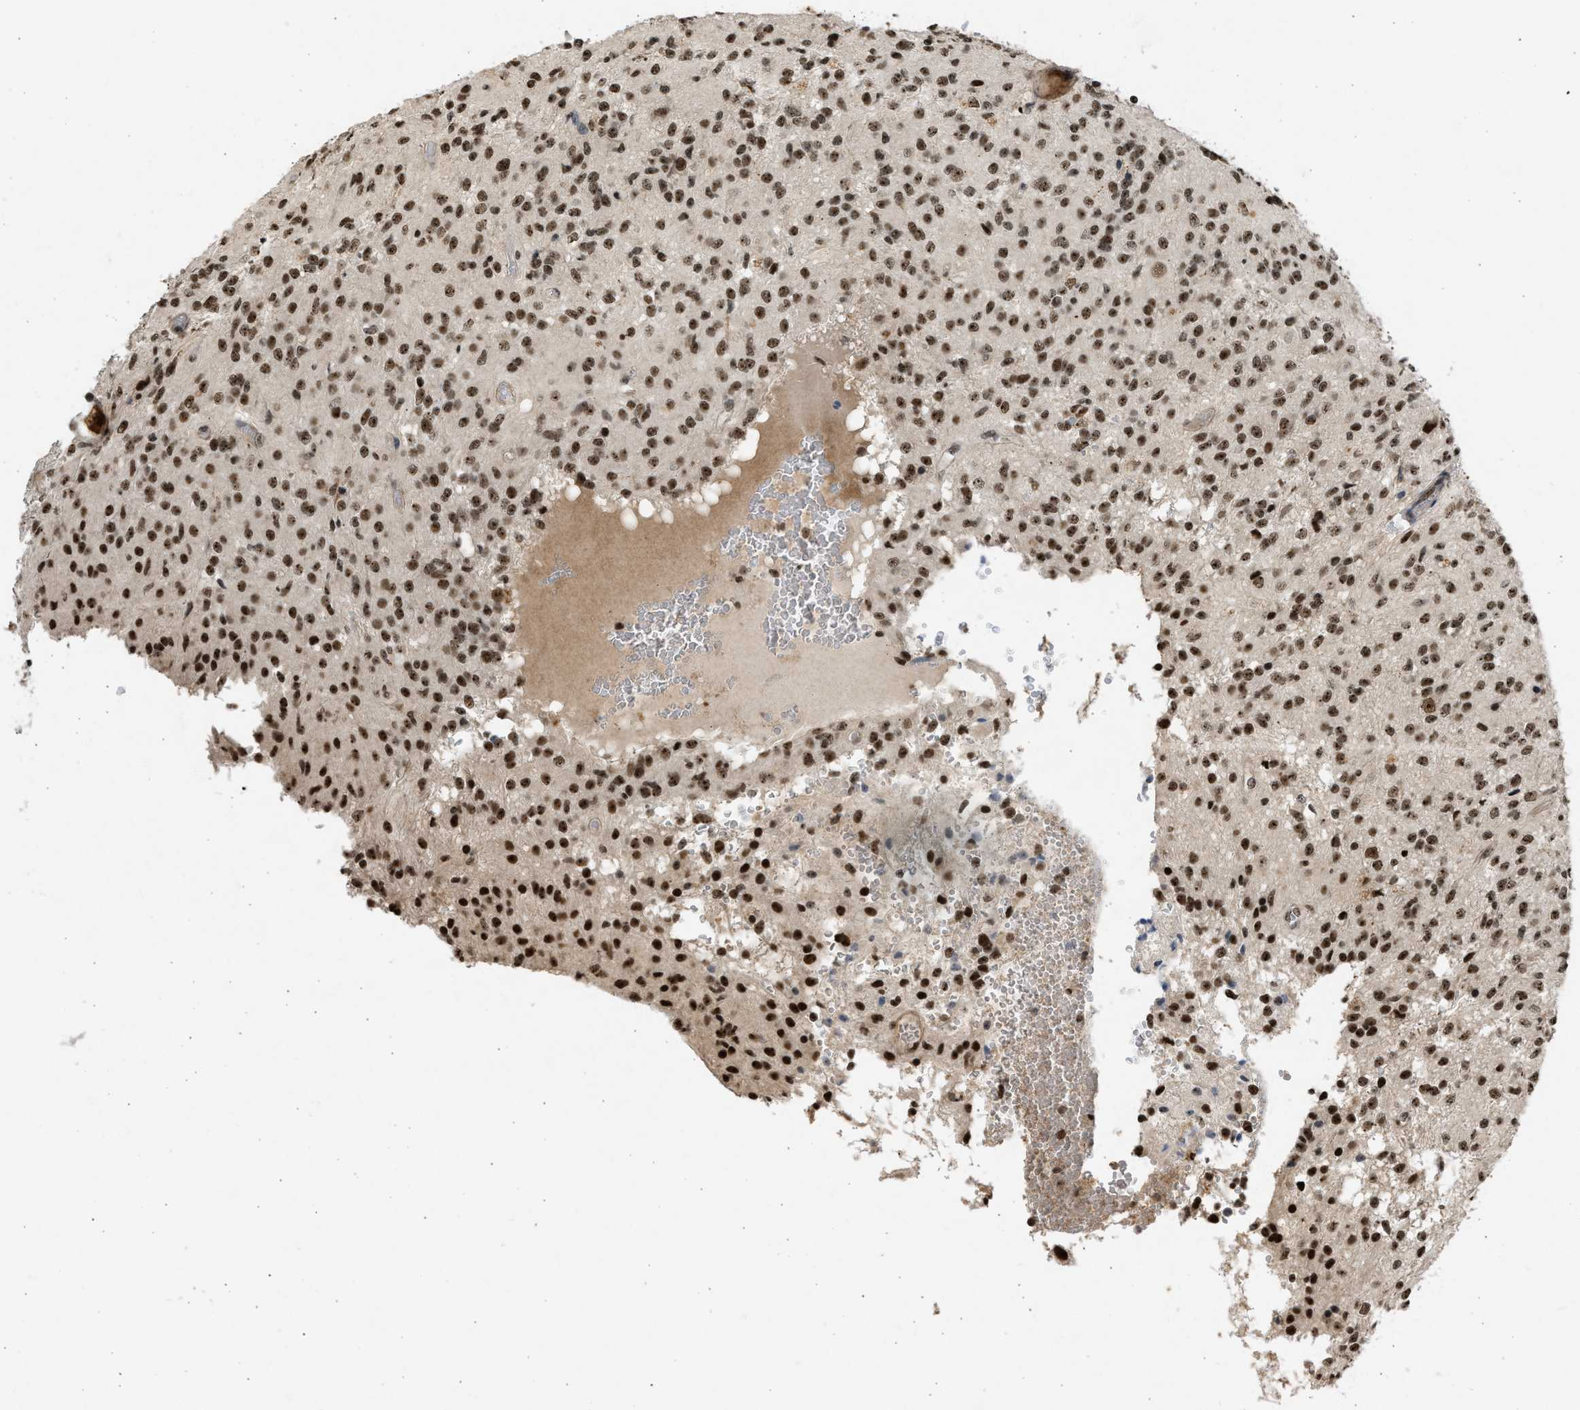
{"staining": {"intensity": "strong", "quantity": ">75%", "location": "nuclear"}, "tissue": "glioma", "cell_type": "Tumor cells", "image_type": "cancer", "snomed": [{"axis": "morphology", "description": "Glioma, malignant, High grade"}, {"axis": "topography", "description": "Brain"}], "caption": "Malignant glioma (high-grade) tissue shows strong nuclear expression in about >75% of tumor cells (DAB (3,3'-diaminobenzidine) IHC, brown staining for protein, blue staining for nuclei).", "gene": "TFDP2", "patient": {"sex": "female", "age": 59}}